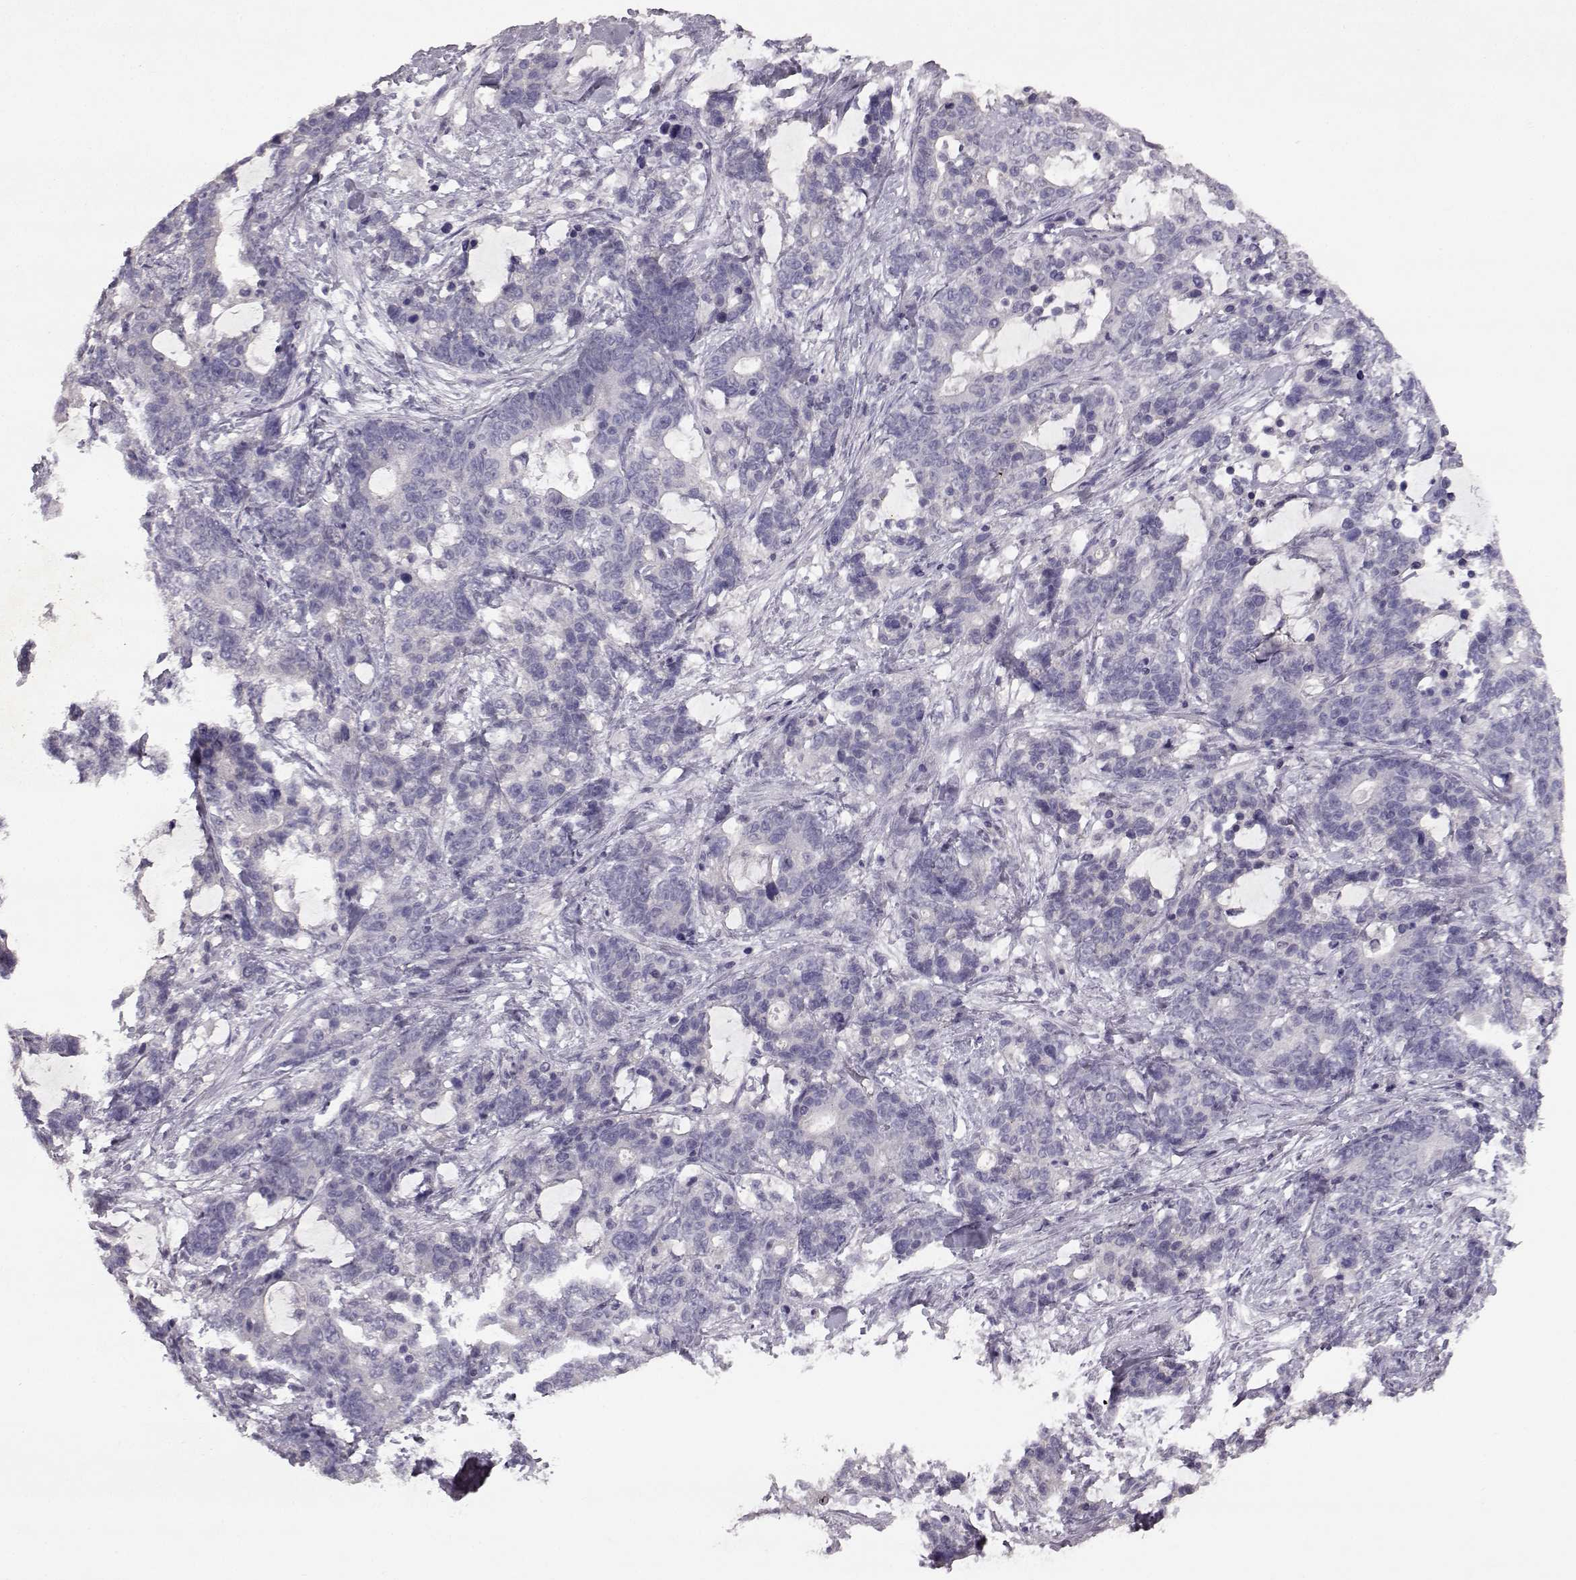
{"staining": {"intensity": "negative", "quantity": "none", "location": "none"}, "tissue": "stomach cancer", "cell_type": "Tumor cells", "image_type": "cancer", "snomed": [{"axis": "morphology", "description": "Normal tissue, NOS"}, {"axis": "morphology", "description": "Adenocarcinoma, NOS"}, {"axis": "topography", "description": "Stomach"}], "caption": "This is an immunohistochemistry micrograph of human stomach cancer. There is no expression in tumor cells.", "gene": "SPAG17", "patient": {"sex": "female", "age": 64}}